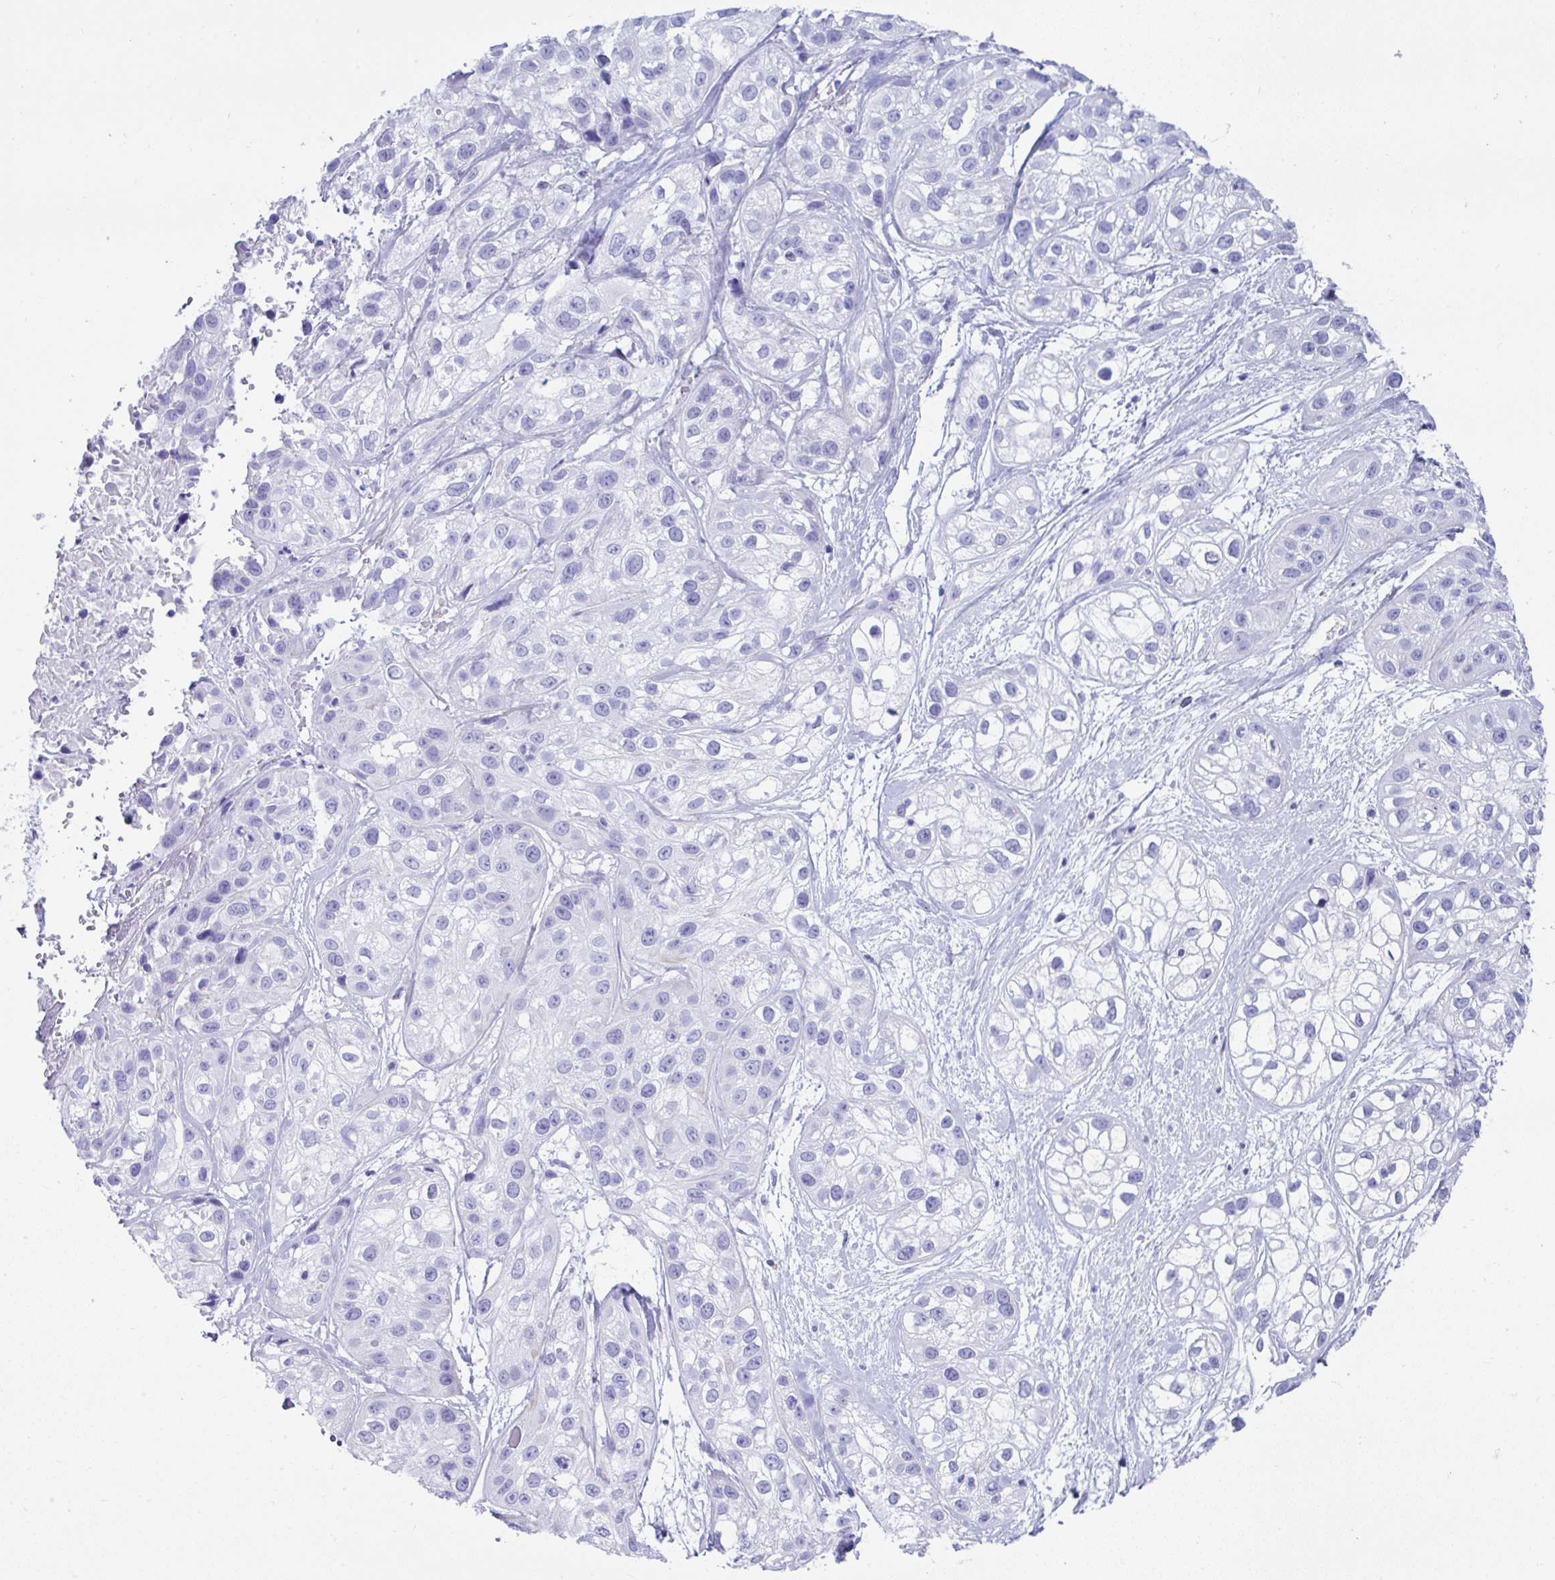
{"staining": {"intensity": "negative", "quantity": "none", "location": "none"}, "tissue": "skin cancer", "cell_type": "Tumor cells", "image_type": "cancer", "snomed": [{"axis": "morphology", "description": "Squamous cell carcinoma, NOS"}, {"axis": "topography", "description": "Skin"}], "caption": "DAB (3,3'-diaminobenzidine) immunohistochemical staining of human skin squamous cell carcinoma exhibits no significant staining in tumor cells. The staining is performed using DAB brown chromogen with nuclei counter-stained in using hematoxylin.", "gene": "PSCA", "patient": {"sex": "male", "age": 82}}